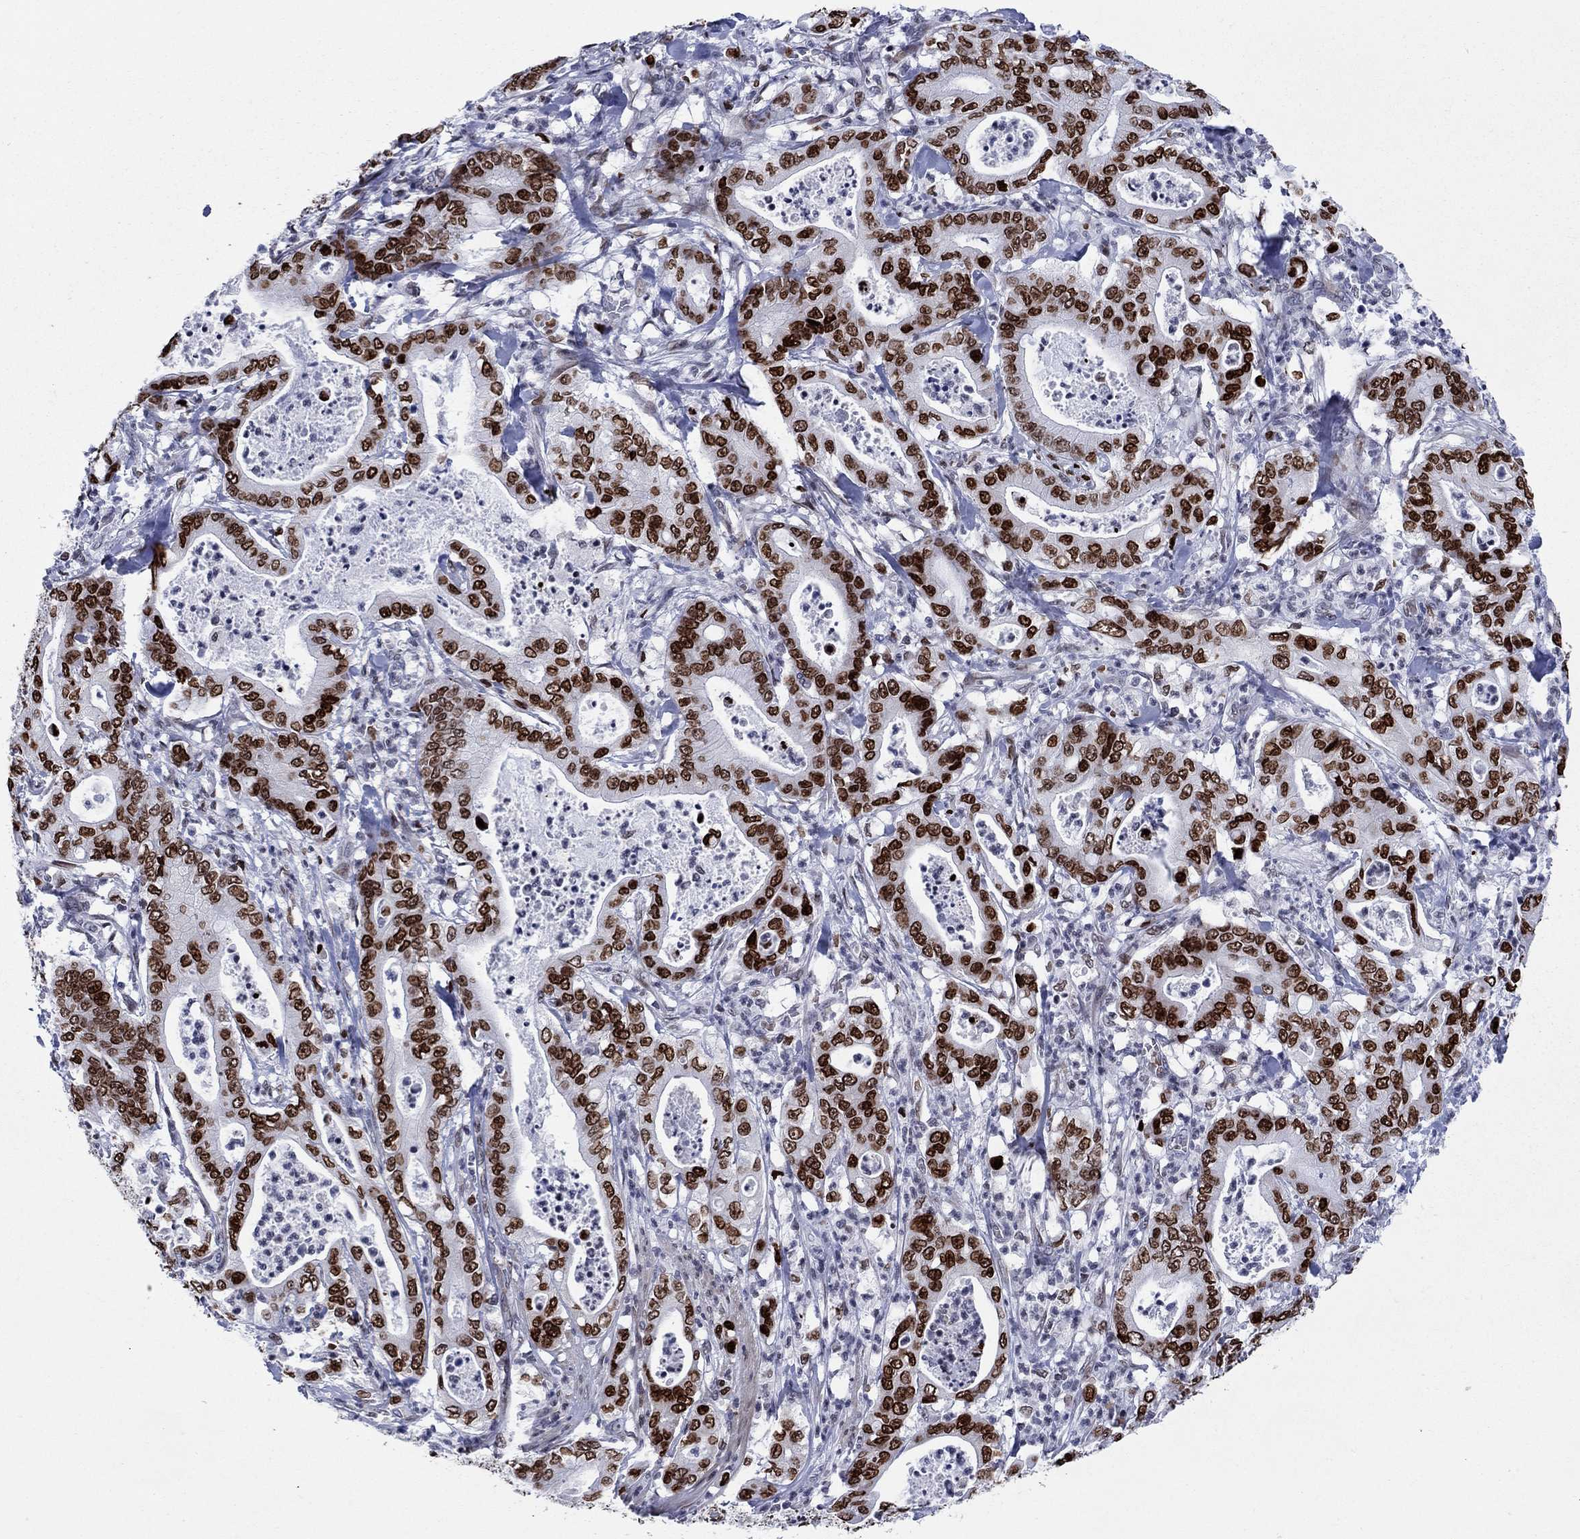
{"staining": {"intensity": "strong", "quantity": ">75%", "location": "nuclear"}, "tissue": "pancreatic cancer", "cell_type": "Tumor cells", "image_type": "cancer", "snomed": [{"axis": "morphology", "description": "Adenocarcinoma, NOS"}, {"axis": "topography", "description": "Pancreas"}], "caption": "Adenocarcinoma (pancreatic) stained with DAB (3,3'-diaminobenzidine) IHC exhibits high levels of strong nuclear positivity in approximately >75% of tumor cells.", "gene": "HMGA1", "patient": {"sex": "male", "age": 71}}